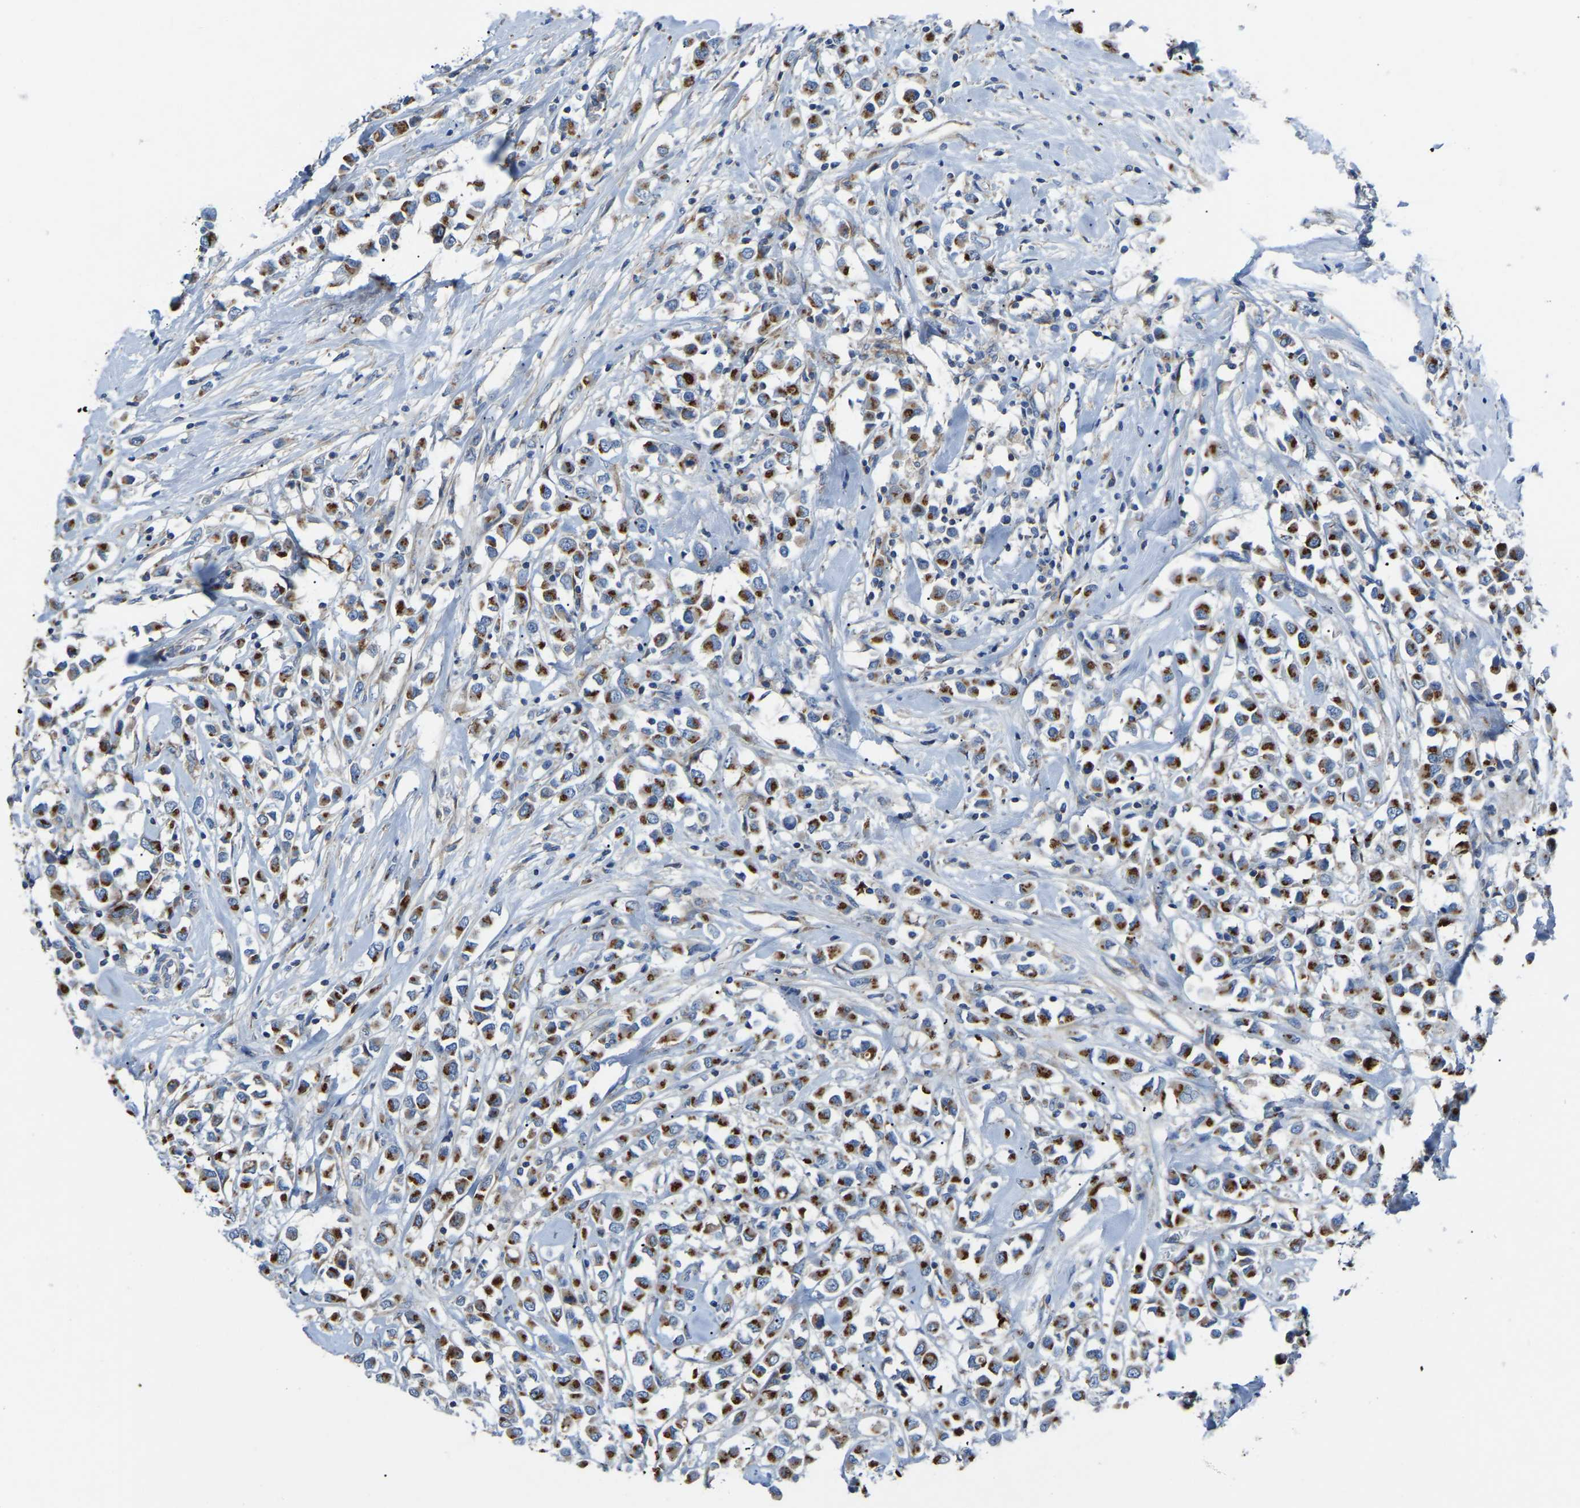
{"staining": {"intensity": "moderate", "quantity": ">75%", "location": "cytoplasmic/membranous"}, "tissue": "breast cancer", "cell_type": "Tumor cells", "image_type": "cancer", "snomed": [{"axis": "morphology", "description": "Duct carcinoma"}, {"axis": "topography", "description": "Breast"}], "caption": "The image demonstrates staining of breast cancer, revealing moderate cytoplasmic/membranous protein staining (brown color) within tumor cells. Using DAB (3,3'-diaminobenzidine) (brown) and hematoxylin (blue) stains, captured at high magnification using brightfield microscopy.", "gene": "CANT1", "patient": {"sex": "female", "age": 61}}